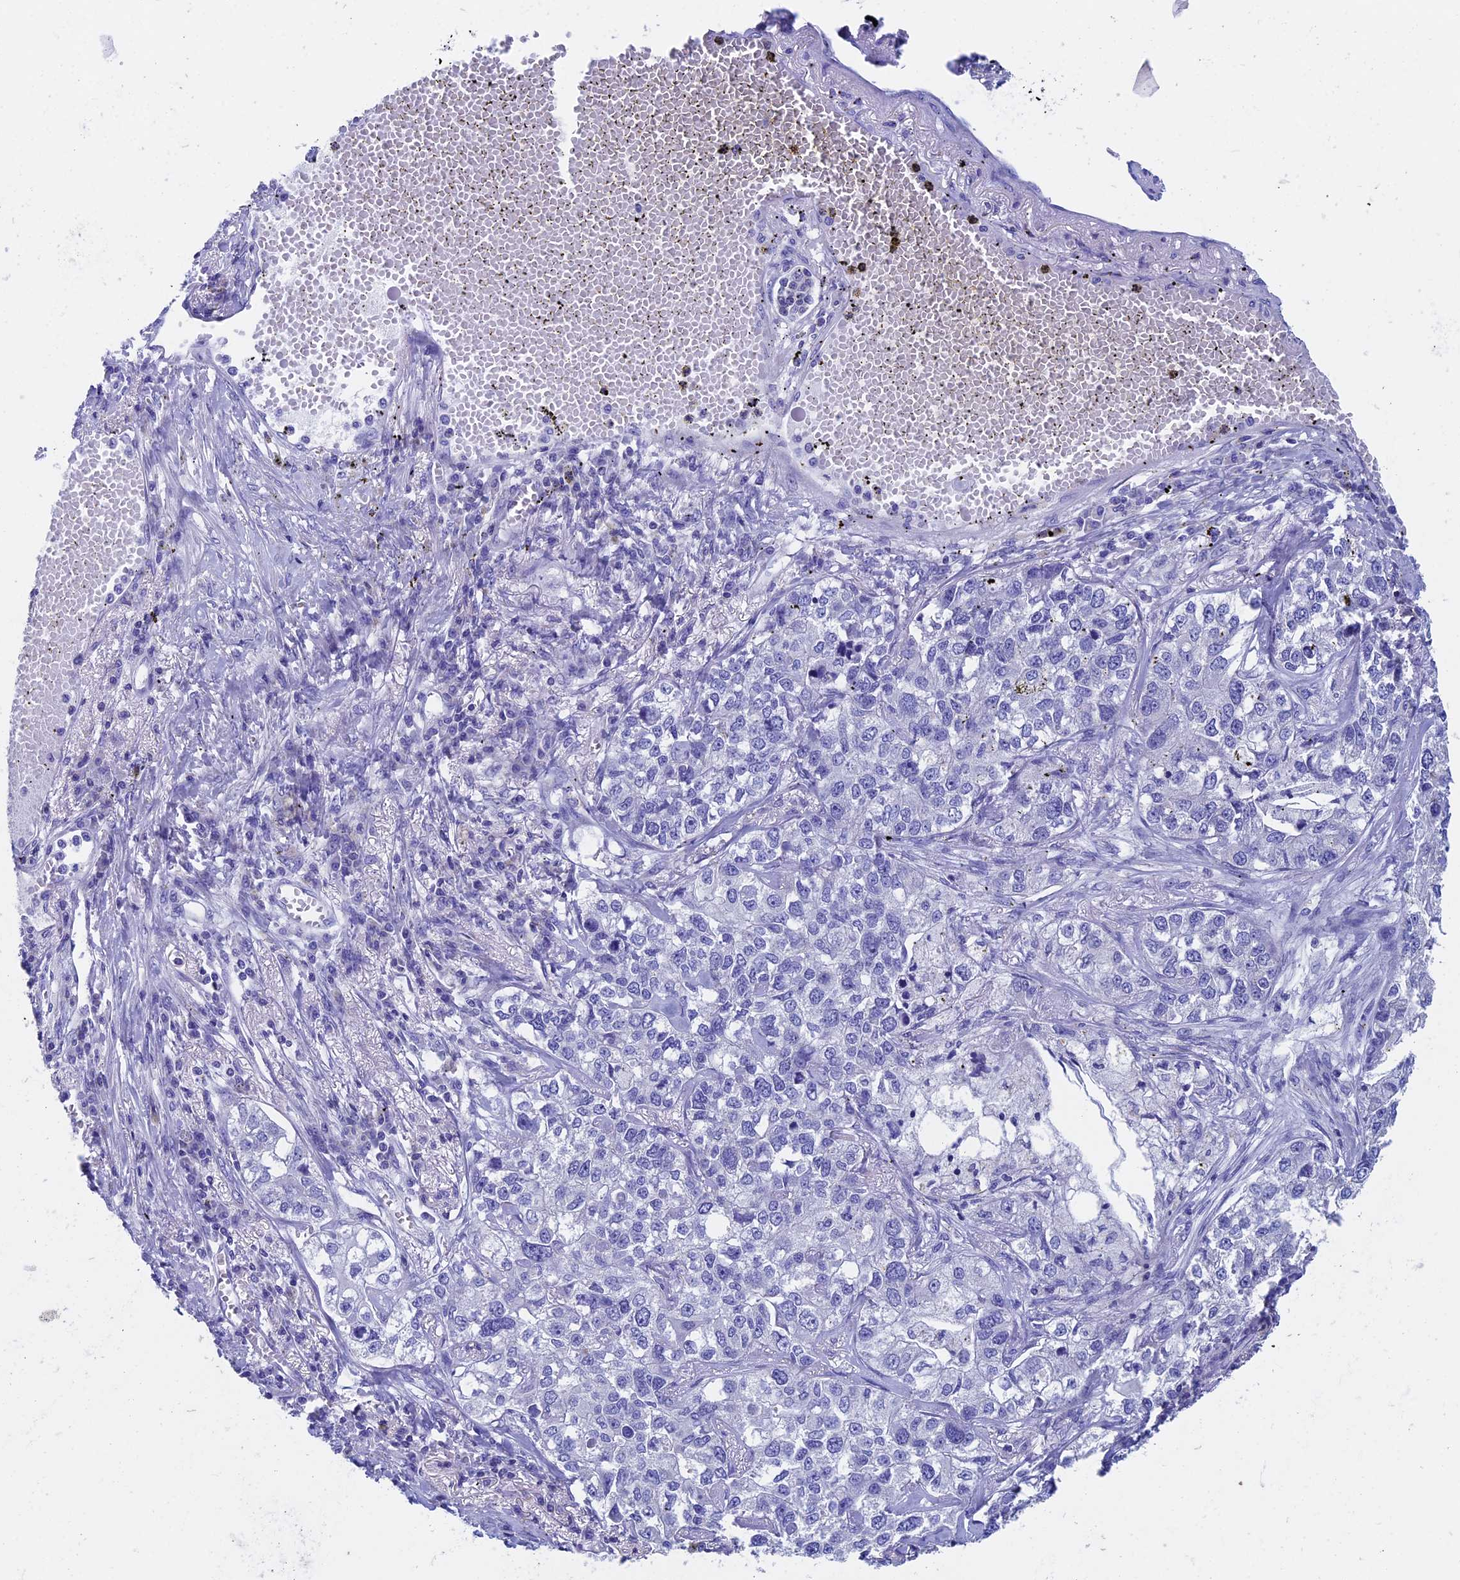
{"staining": {"intensity": "negative", "quantity": "none", "location": "none"}, "tissue": "lung cancer", "cell_type": "Tumor cells", "image_type": "cancer", "snomed": [{"axis": "morphology", "description": "Adenocarcinoma, NOS"}, {"axis": "topography", "description": "Lung"}], "caption": "A micrograph of human lung adenocarcinoma is negative for staining in tumor cells. (DAB immunohistochemistry (IHC) with hematoxylin counter stain).", "gene": "SEPTIN1", "patient": {"sex": "male", "age": 49}}